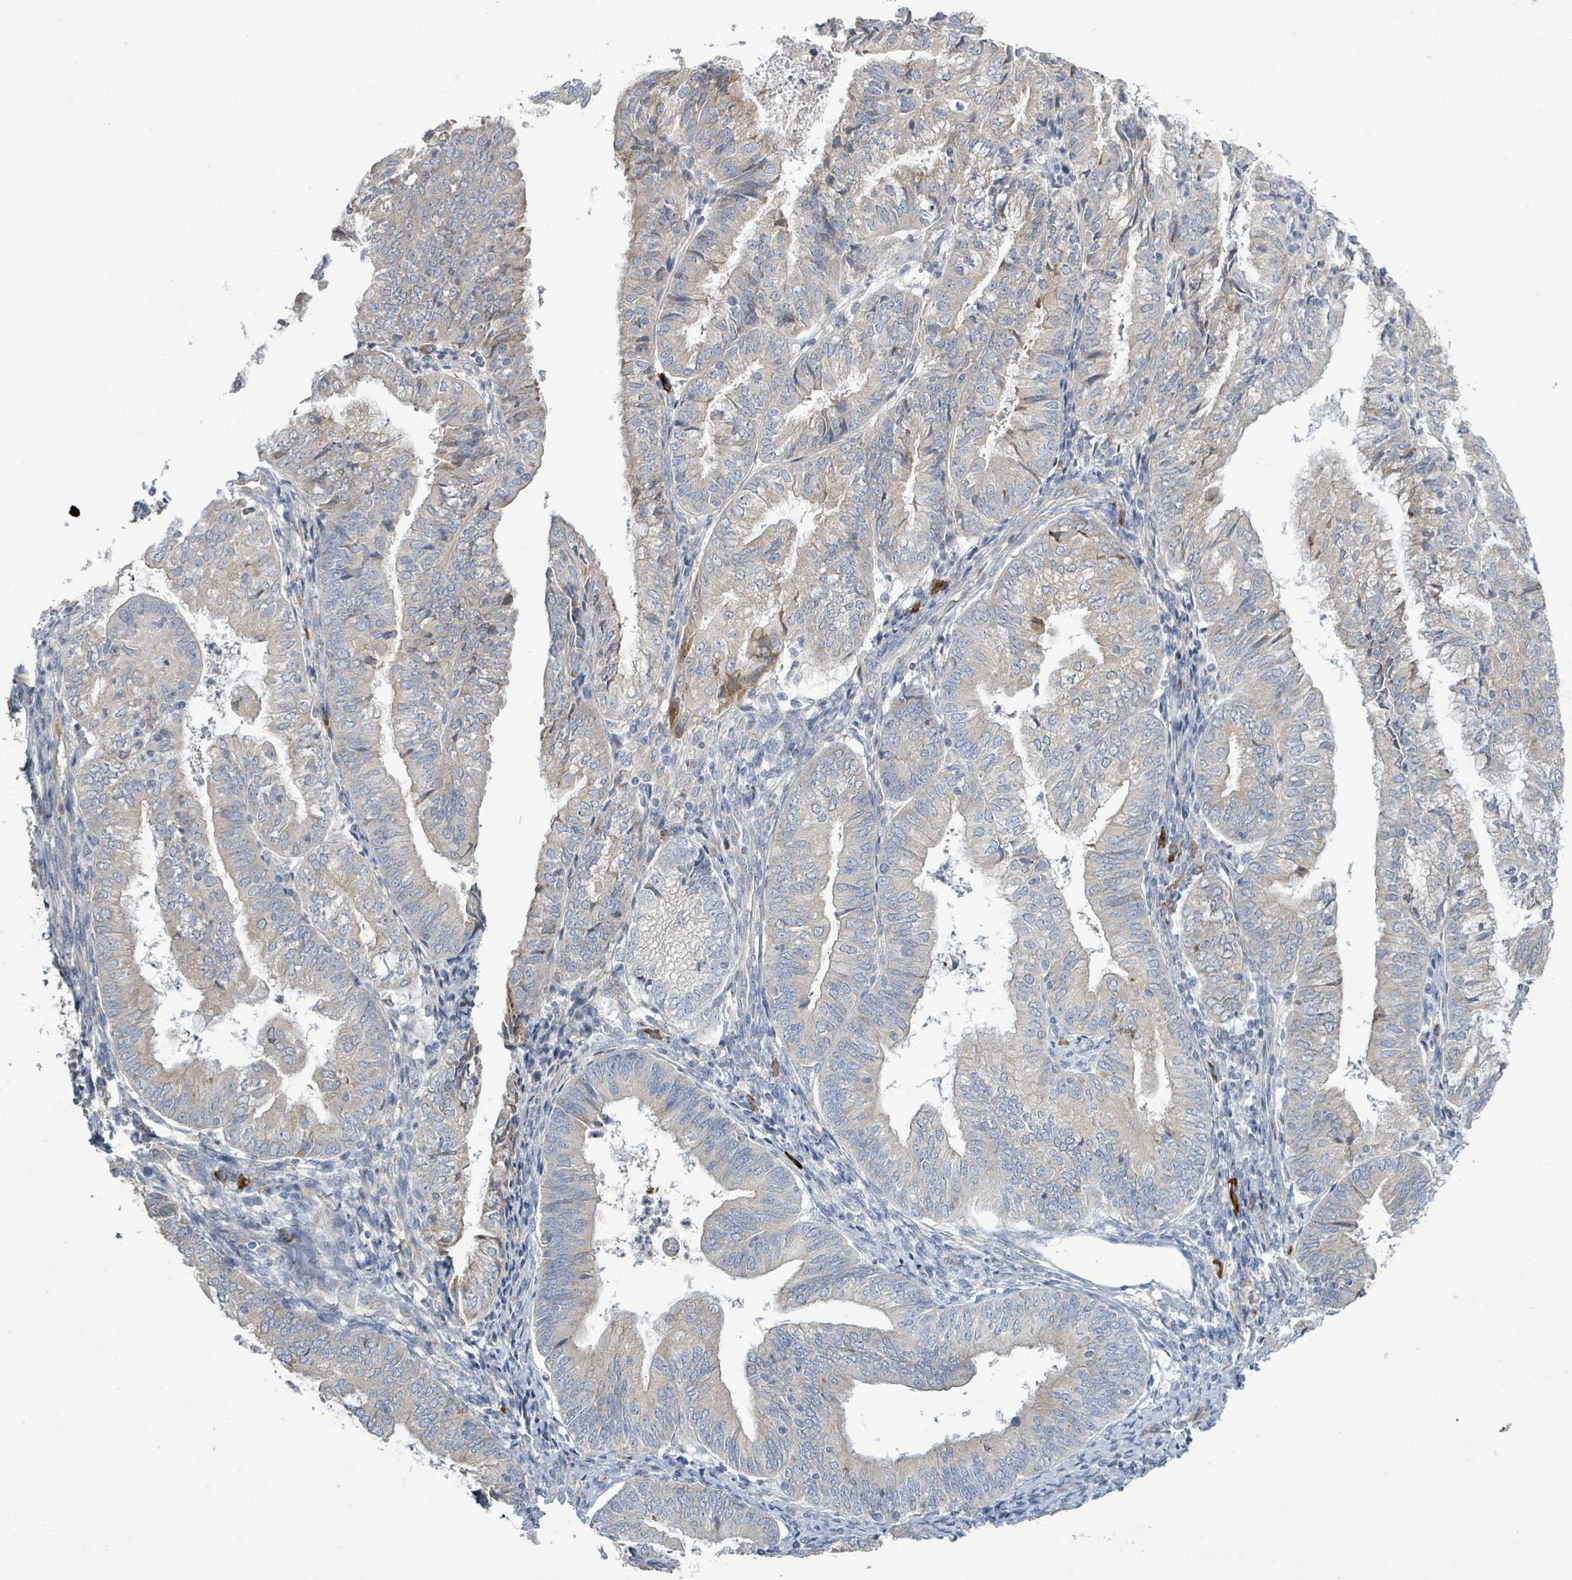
{"staining": {"intensity": "weak", "quantity": "25%-75%", "location": "cytoplasmic/membranous"}, "tissue": "endometrial cancer", "cell_type": "Tumor cells", "image_type": "cancer", "snomed": [{"axis": "morphology", "description": "Adenocarcinoma, NOS"}, {"axis": "topography", "description": "Endometrium"}], "caption": "Weak cytoplasmic/membranous protein expression is seen in about 25%-75% of tumor cells in adenocarcinoma (endometrial).", "gene": "SIRPB1", "patient": {"sex": "female", "age": 55}}